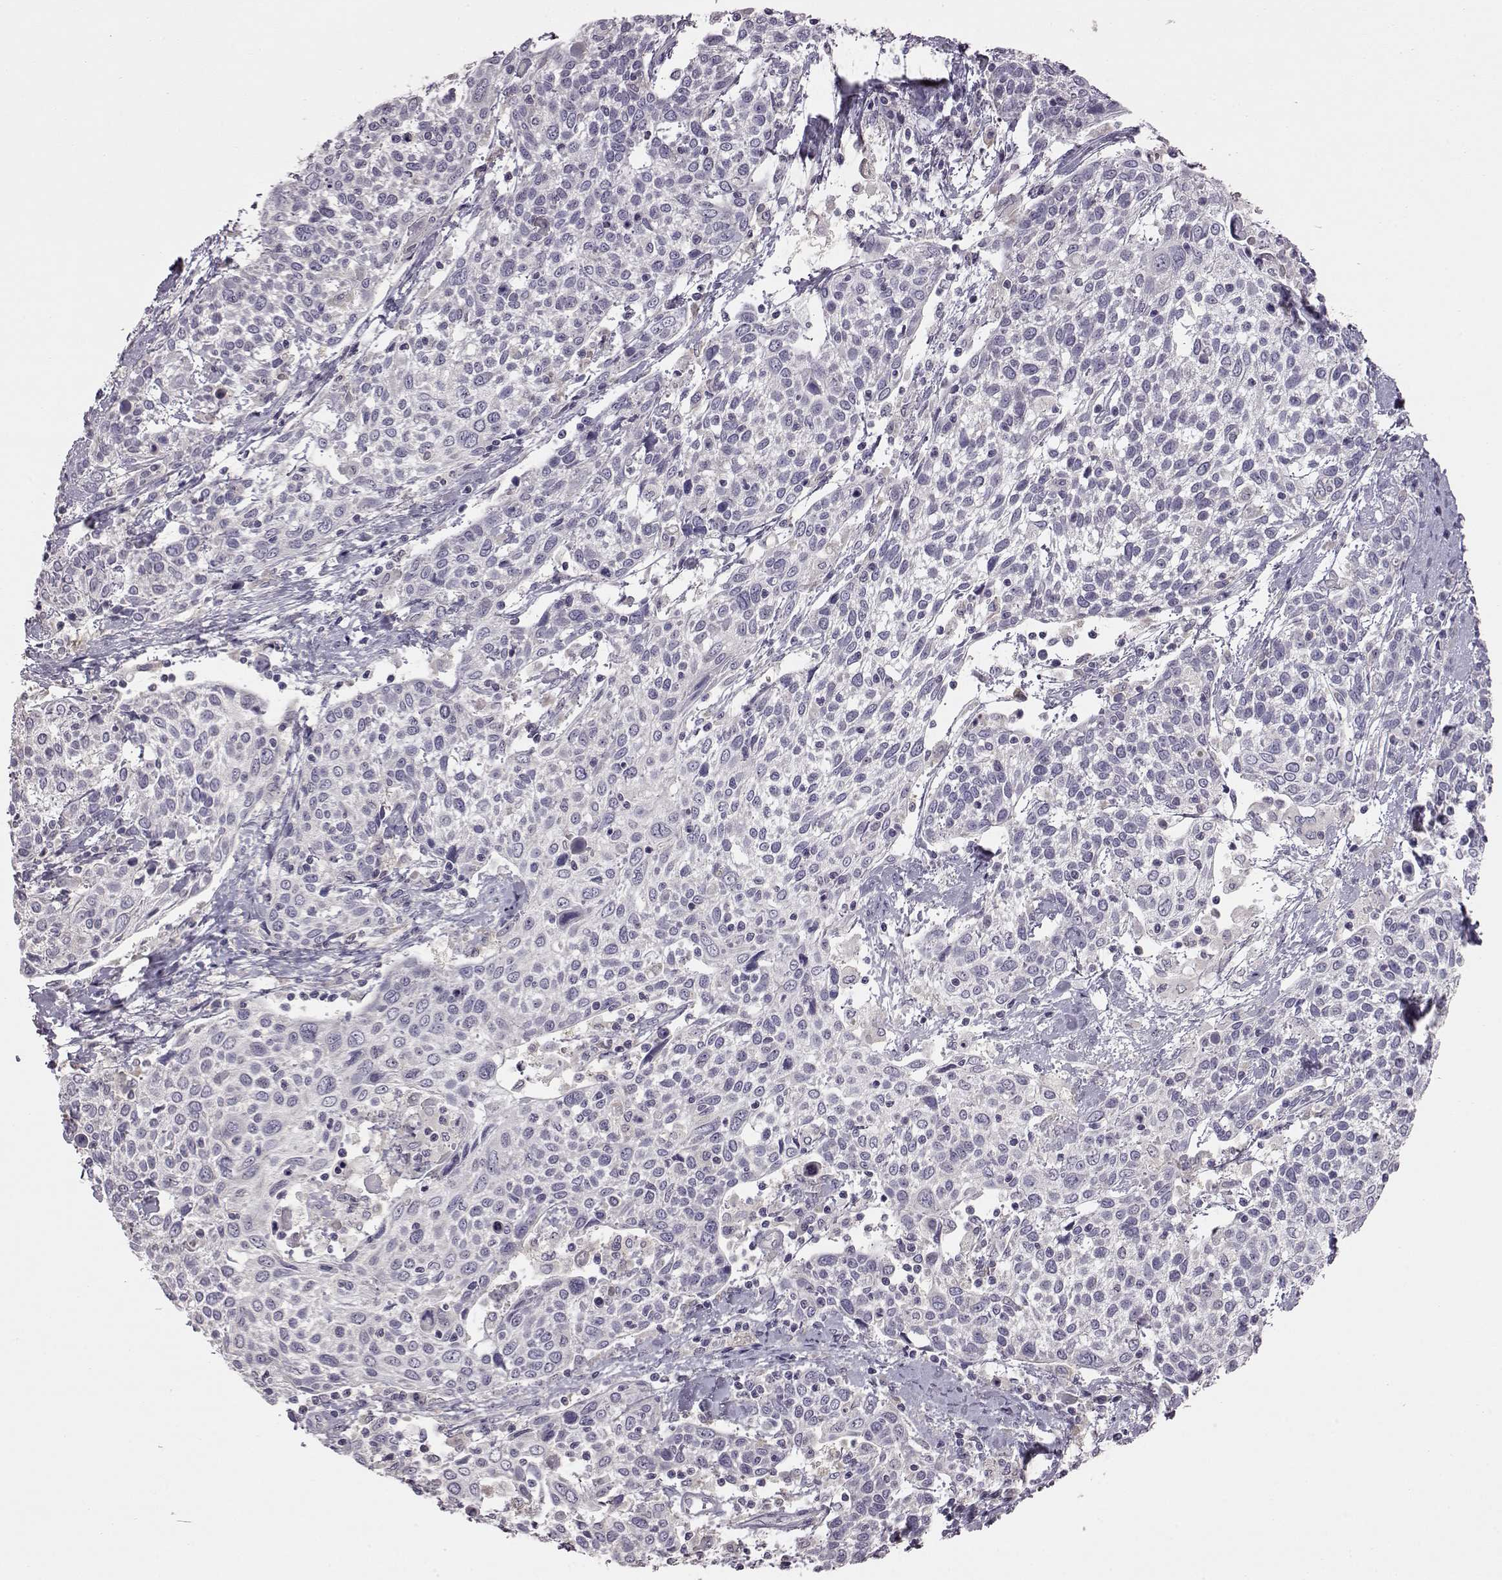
{"staining": {"intensity": "negative", "quantity": "none", "location": "none"}, "tissue": "cervical cancer", "cell_type": "Tumor cells", "image_type": "cancer", "snomed": [{"axis": "morphology", "description": "Squamous cell carcinoma, NOS"}, {"axis": "topography", "description": "Cervix"}], "caption": "Cervical squamous cell carcinoma was stained to show a protein in brown. There is no significant positivity in tumor cells. (DAB immunohistochemistry (IHC) with hematoxylin counter stain).", "gene": "ADGRG2", "patient": {"sex": "female", "age": 61}}